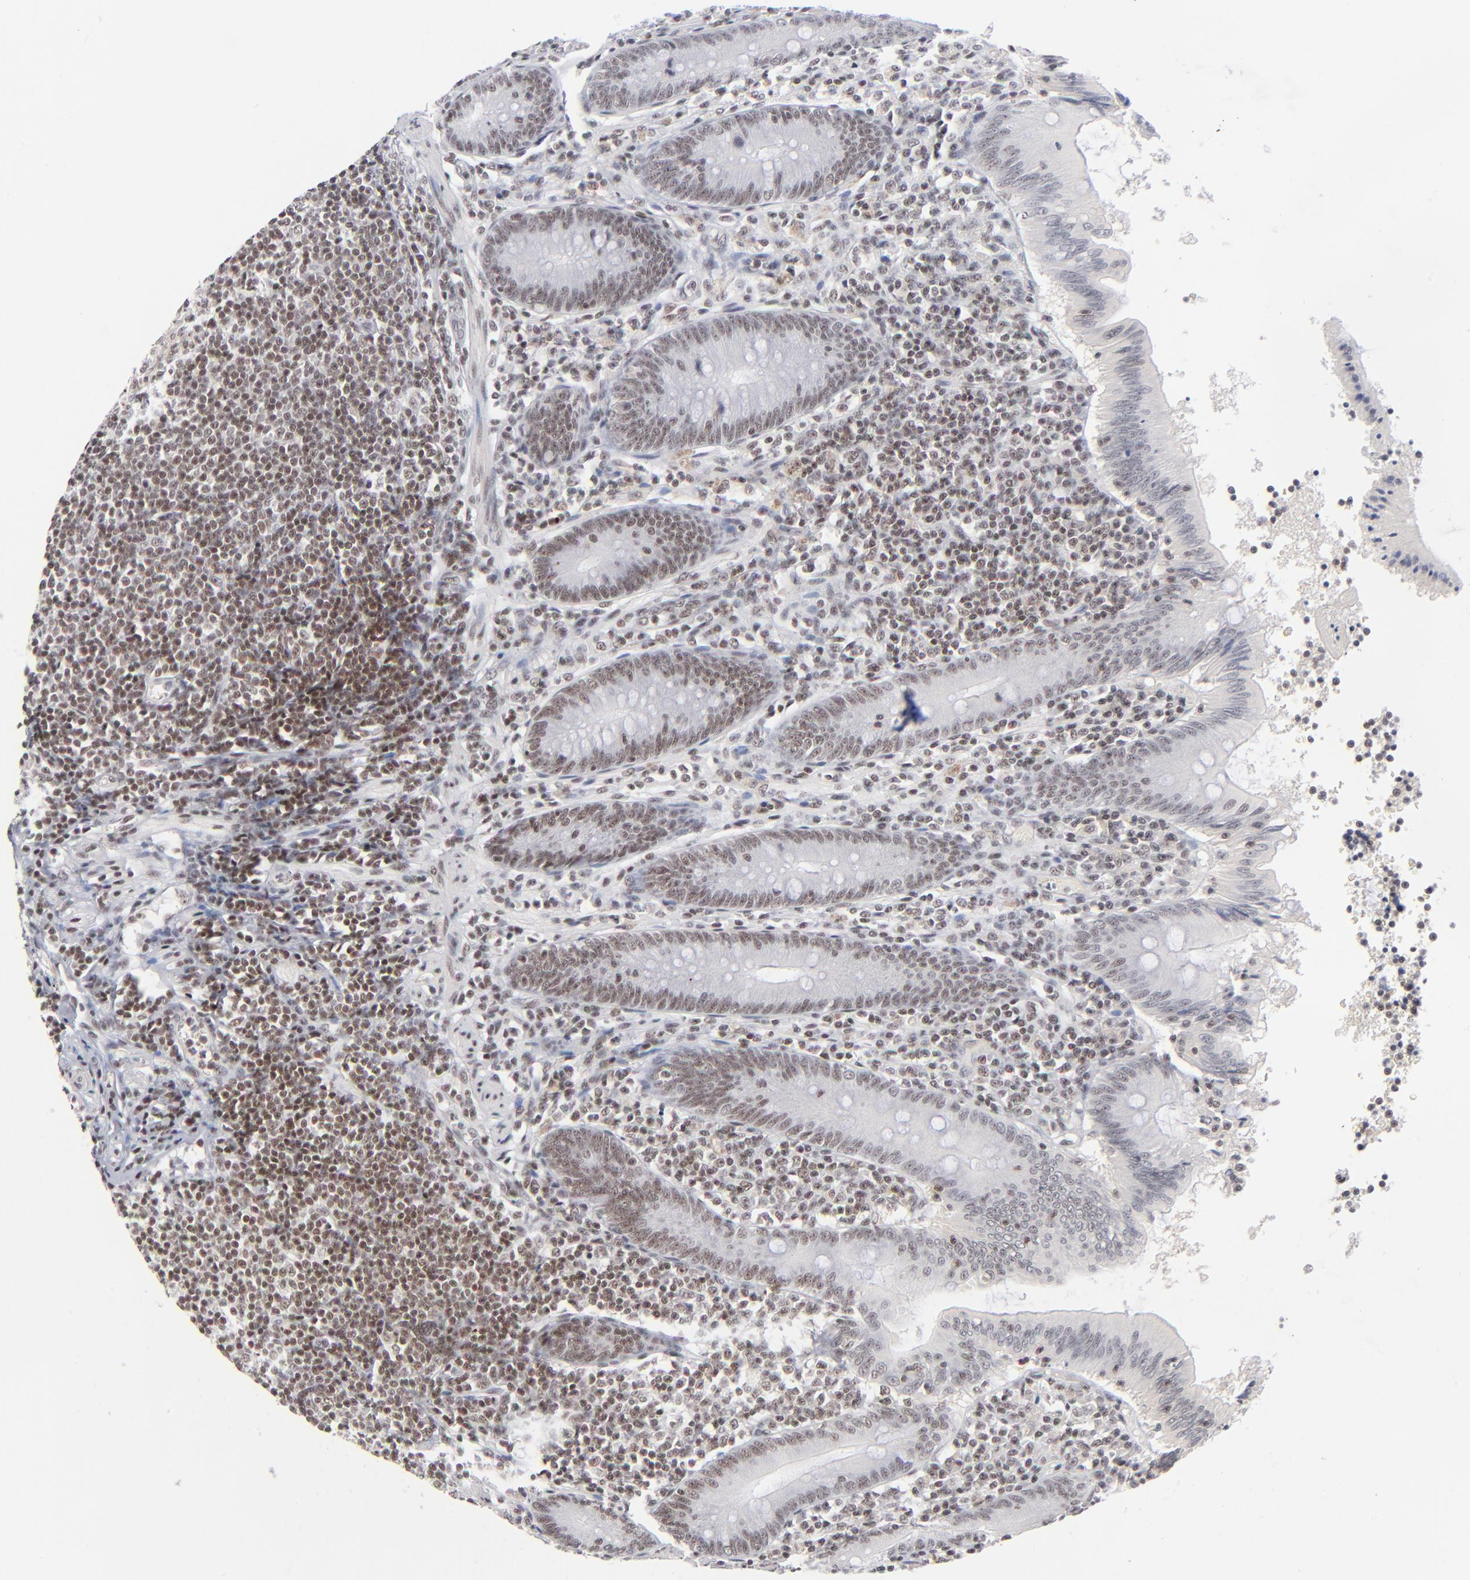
{"staining": {"intensity": "weak", "quantity": "25%-75%", "location": "nuclear"}, "tissue": "appendix", "cell_type": "Glandular cells", "image_type": "normal", "snomed": [{"axis": "morphology", "description": "Normal tissue, NOS"}, {"axis": "morphology", "description": "Inflammation, NOS"}, {"axis": "topography", "description": "Appendix"}], "caption": "This is a photomicrograph of IHC staining of normal appendix, which shows weak positivity in the nuclear of glandular cells.", "gene": "ZNF143", "patient": {"sex": "male", "age": 46}}